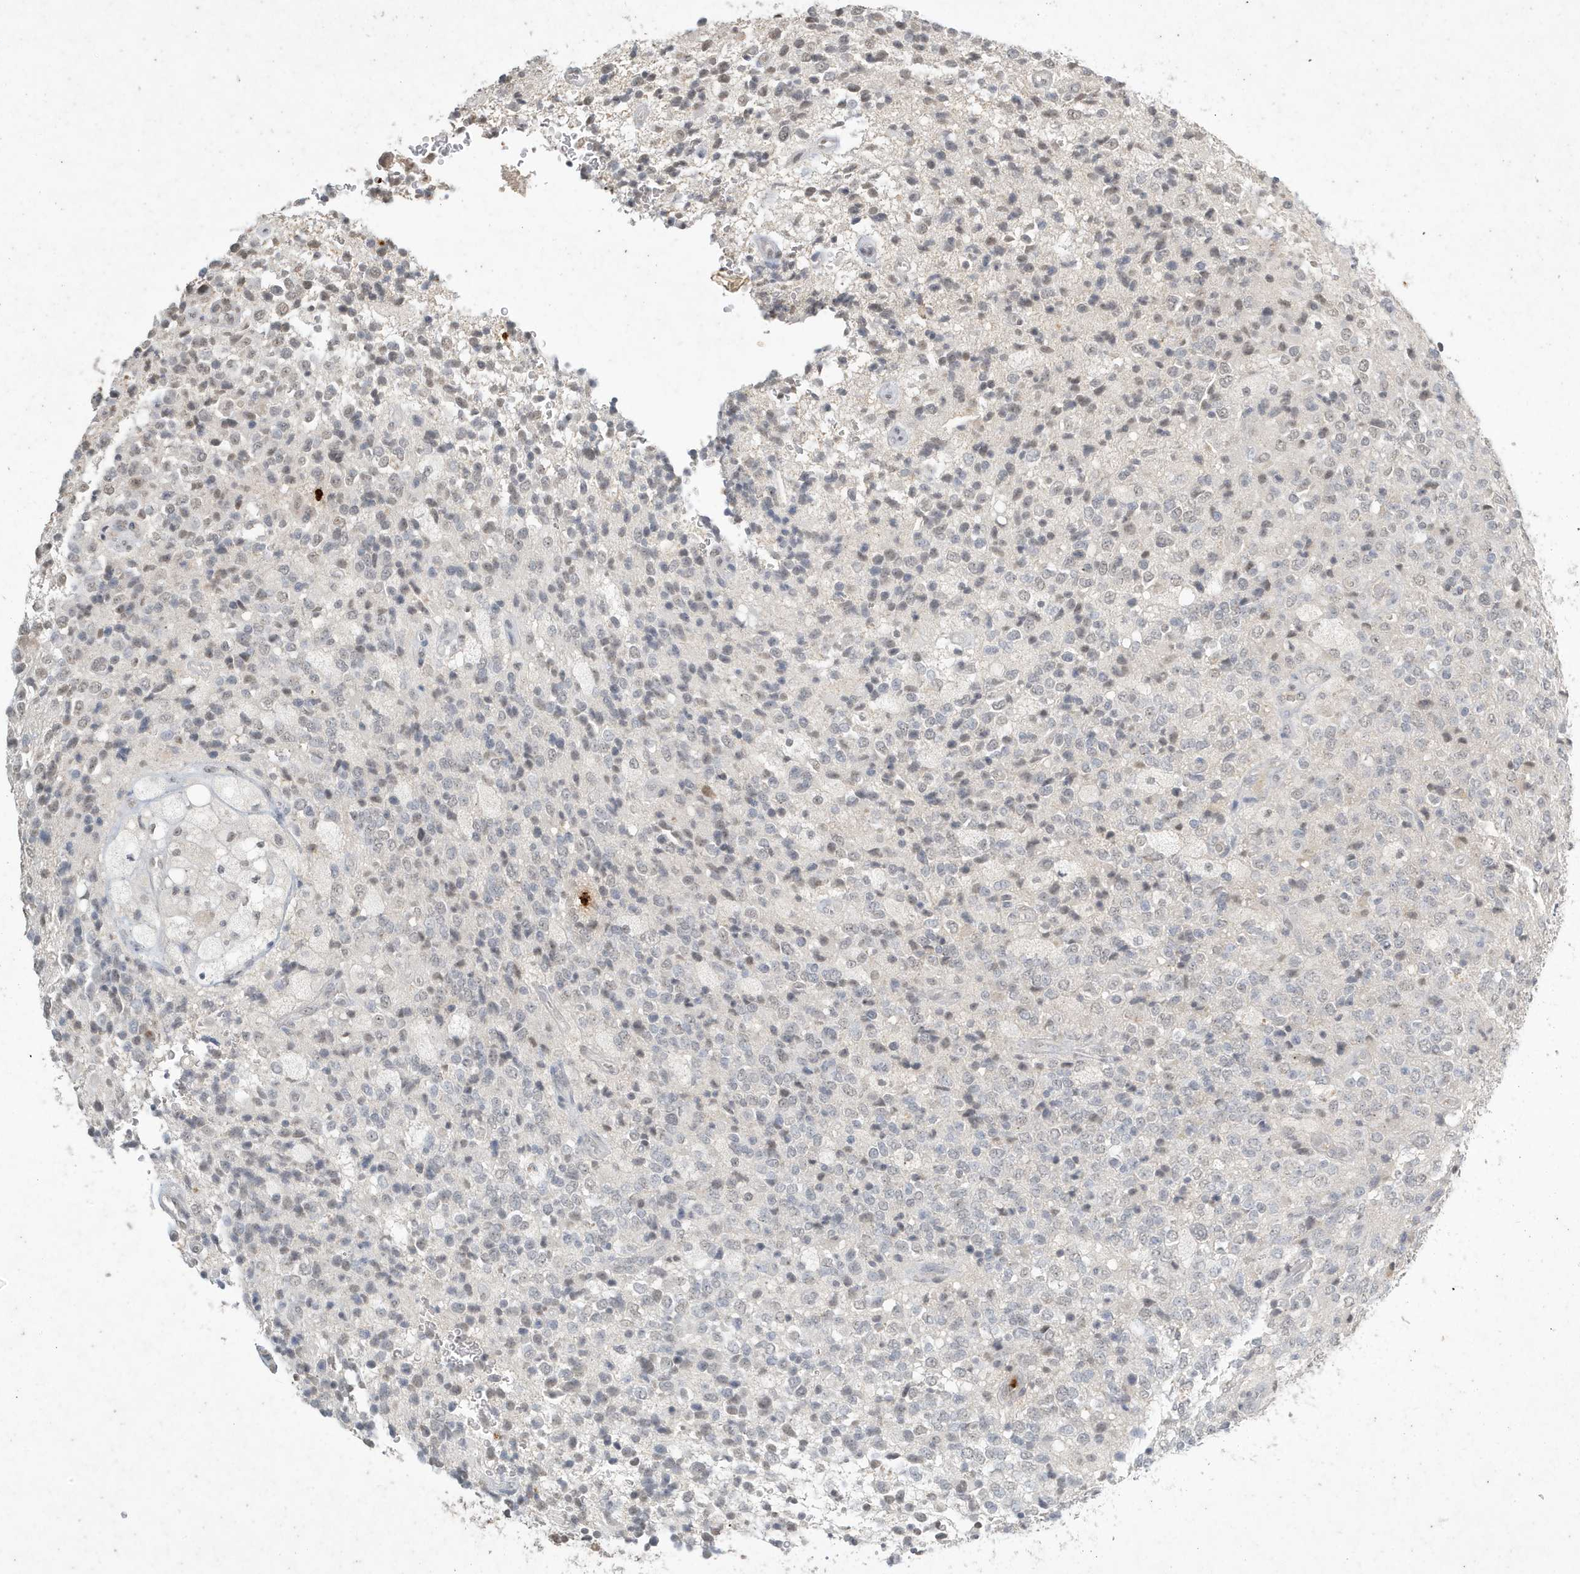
{"staining": {"intensity": "negative", "quantity": "none", "location": "none"}, "tissue": "glioma", "cell_type": "Tumor cells", "image_type": "cancer", "snomed": [{"axis": "morphology", "description": "Glioma, malignant, High grade"}, {"axis": "topography", "description": "pancreas cauda"}], "caption": "The immunohistochemistry (IHC) photomicrograph has no significant staining in tumor cells of high-grade glioma (malignant) tissue.", "gene": "DEFA1", "patient": {"sex": "male", "age": 60}}